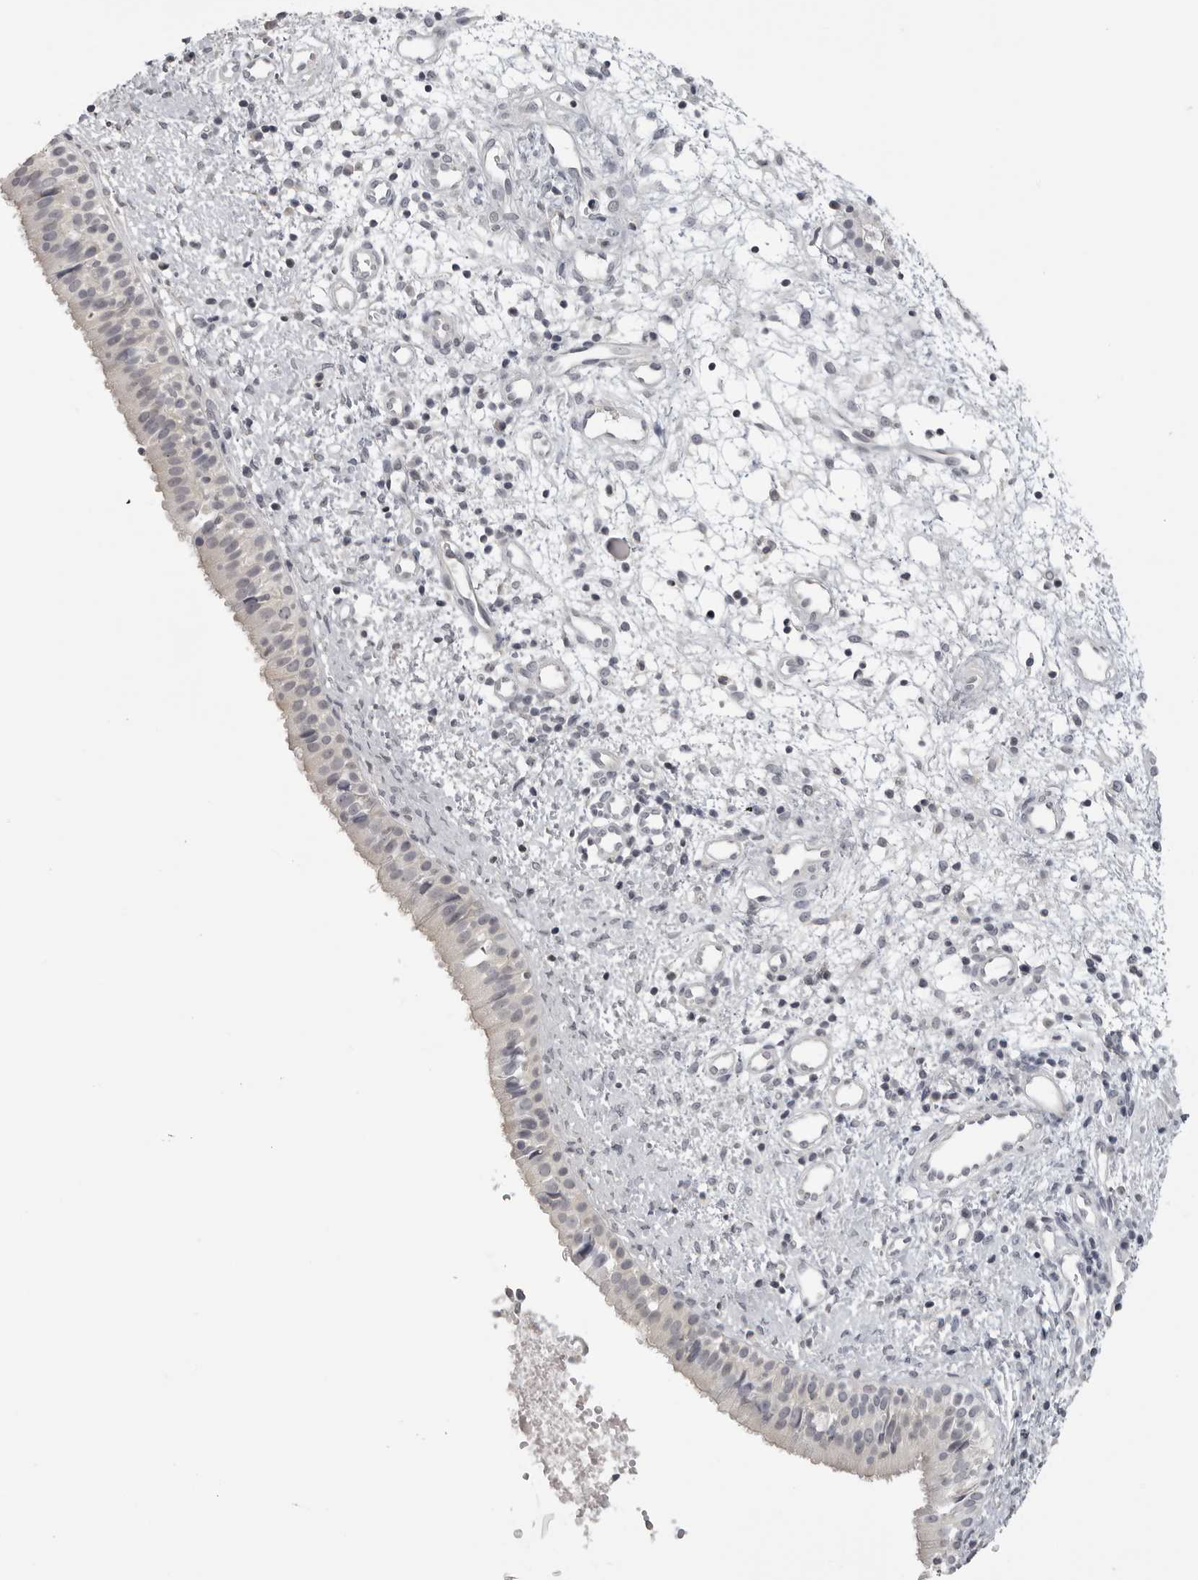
{"staining": {"intensity": "negative", "quantity": "none", "location": "none"}, "tissue": "nasopharynx", "cell_type": "Respiratory epithelial cells", "image_type": "normal", "snomed": [{"axis": "morphology", "description": "Normal tissue, NOS"}, {"axis": "topography", "description": "Nasopharynx"}], "caption": "This is an IHC image of normal nasopharynx. There is no staining in respiratory epithelial cells.", "gene": "GPN2", "patient": {"sex": "male", "age": 22}}